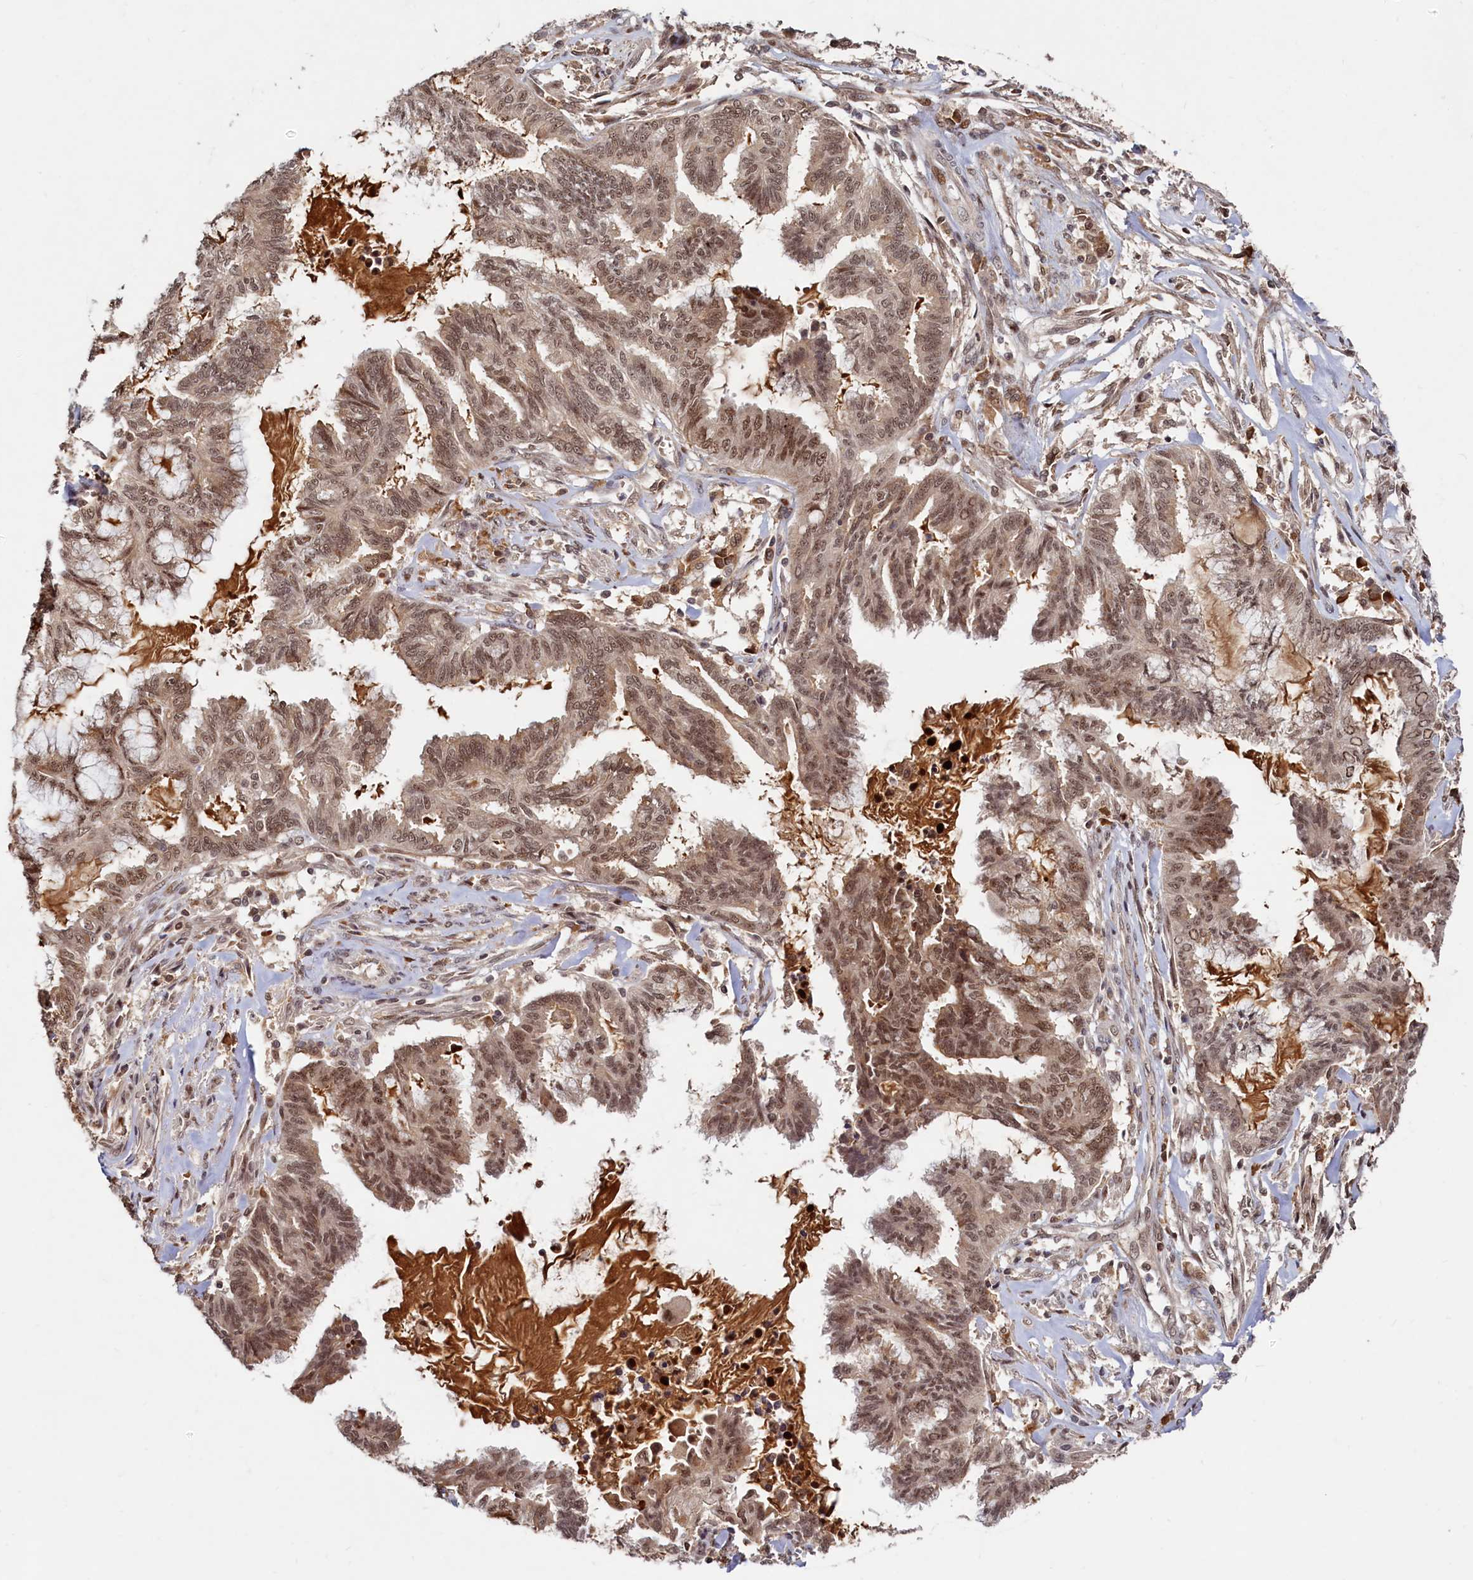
{"staining": {"intensity": "moderate", "quantity": ">75%", "location": "nuclear"}, "tissue": "endometrial cancer", "cell_type": "Tumor cells", "image_type": "cancer", "snomed": [{"axis": "morphology", "description": "Adenocarcinoma, NOS"}, {"axis": "topography", "description": "Endometrium"}], "caption": "The immunohistochemical stain labels moderate nuclear positivity in tumor cells of endometrial cancer tissue. Nuclei are stained in blue.", "gene": "TRAPPC4", "patient": {"sex": "female", "age": 86}}